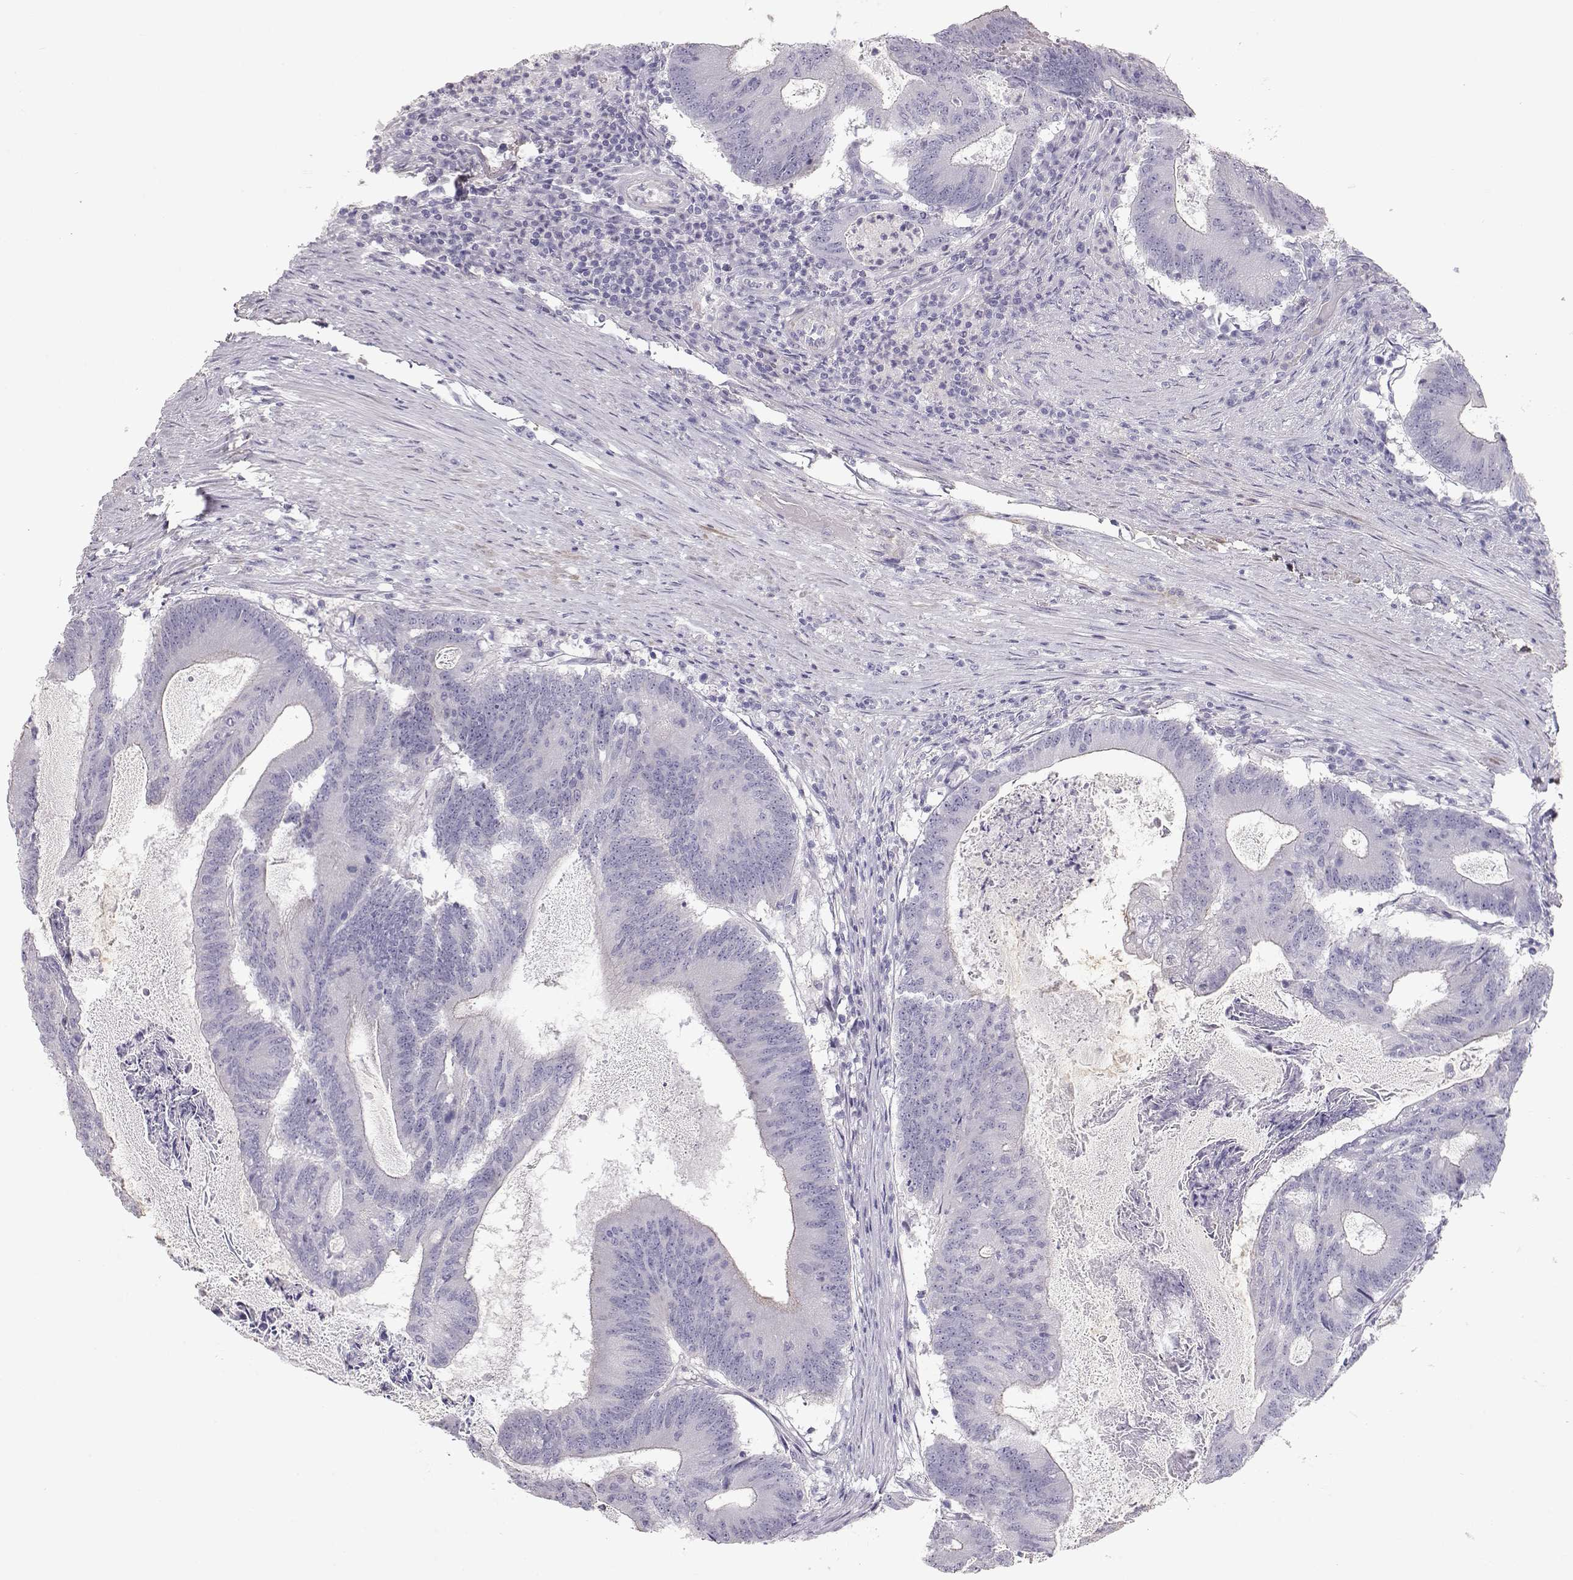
{"staining": {"intensity": "negative", "quantity": "none", "location": "none"}, "tissue": "colorectal cancer", "cell_type": "Tumor cells", "image_type": "cancer", "snomed": [{"axis": "morphology", "description": "Adenocarcinoma, NOS"}, {"axis": "topography", "description": "Colon"}], "caption": "There is no significant positivity in tumor cells of colorectal cancer (adenocarcinoma).", "gene": "SLITRK3", "patient": {"sex": "female", "age": 70}}